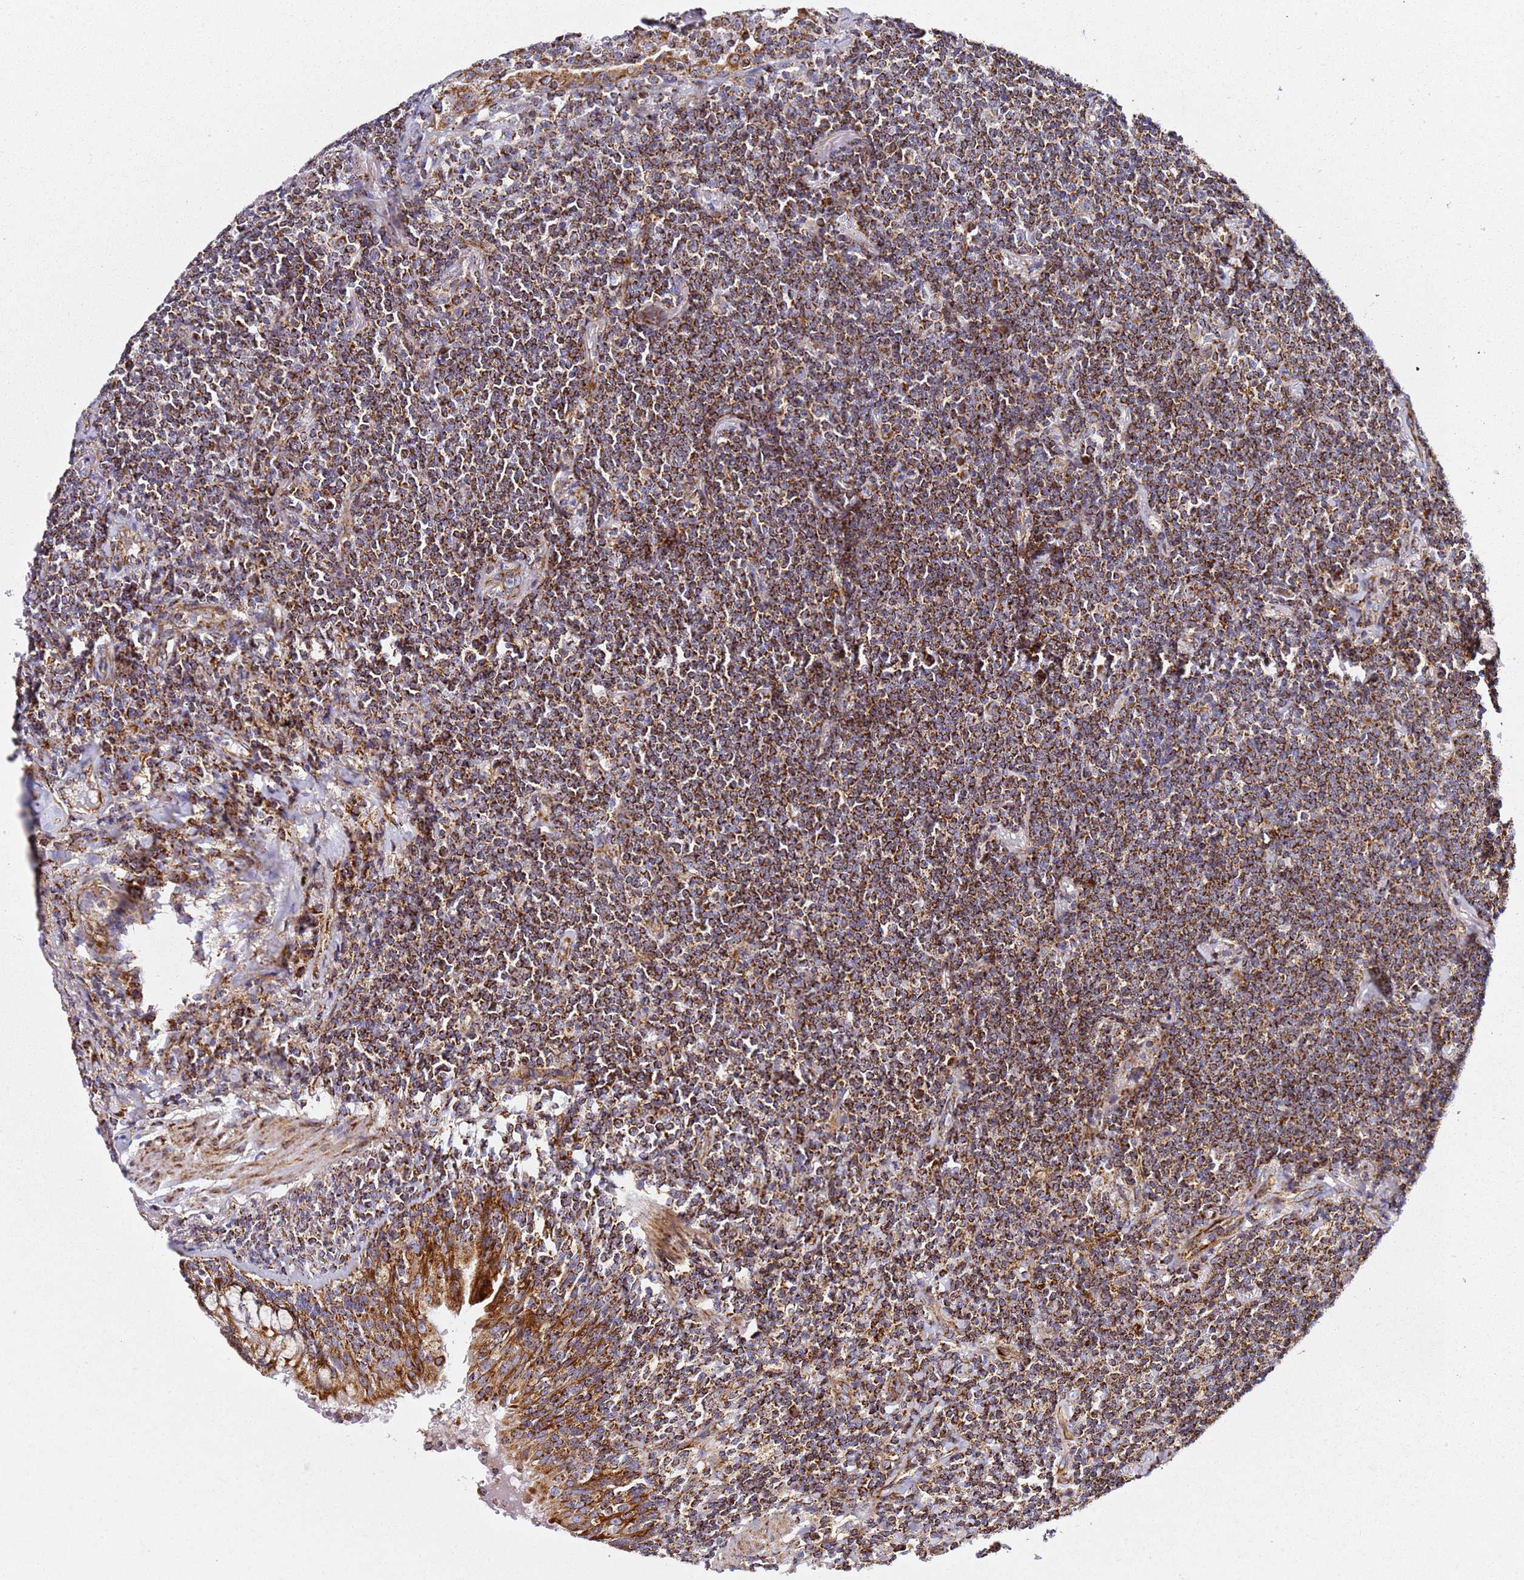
{"staining": {"intensity": "strong", "quantity": ">75%", "location": "cytoplasmic/membranous"}, "tissue": "lymphoma", "cell_type": "Tumor cells", "image_type": "cancer", "snomed": [{"axis": "morphology", "description": "Malignant lymphoma, non-Hodgkin's type, Low grade"}, {"axis": "topography", "description": "Lung"}], "caption": "Strong cytoplasmic/membranous positivity is seen in approximately >75% of tumor cells in malignant lymphoma, non-Hodgkin's type (low-grade). (DAB = brown stain, brightfield microscopy at high magnification).", "gene": "NDUFA3", "patient": {"sex": "female", "age": 71}}